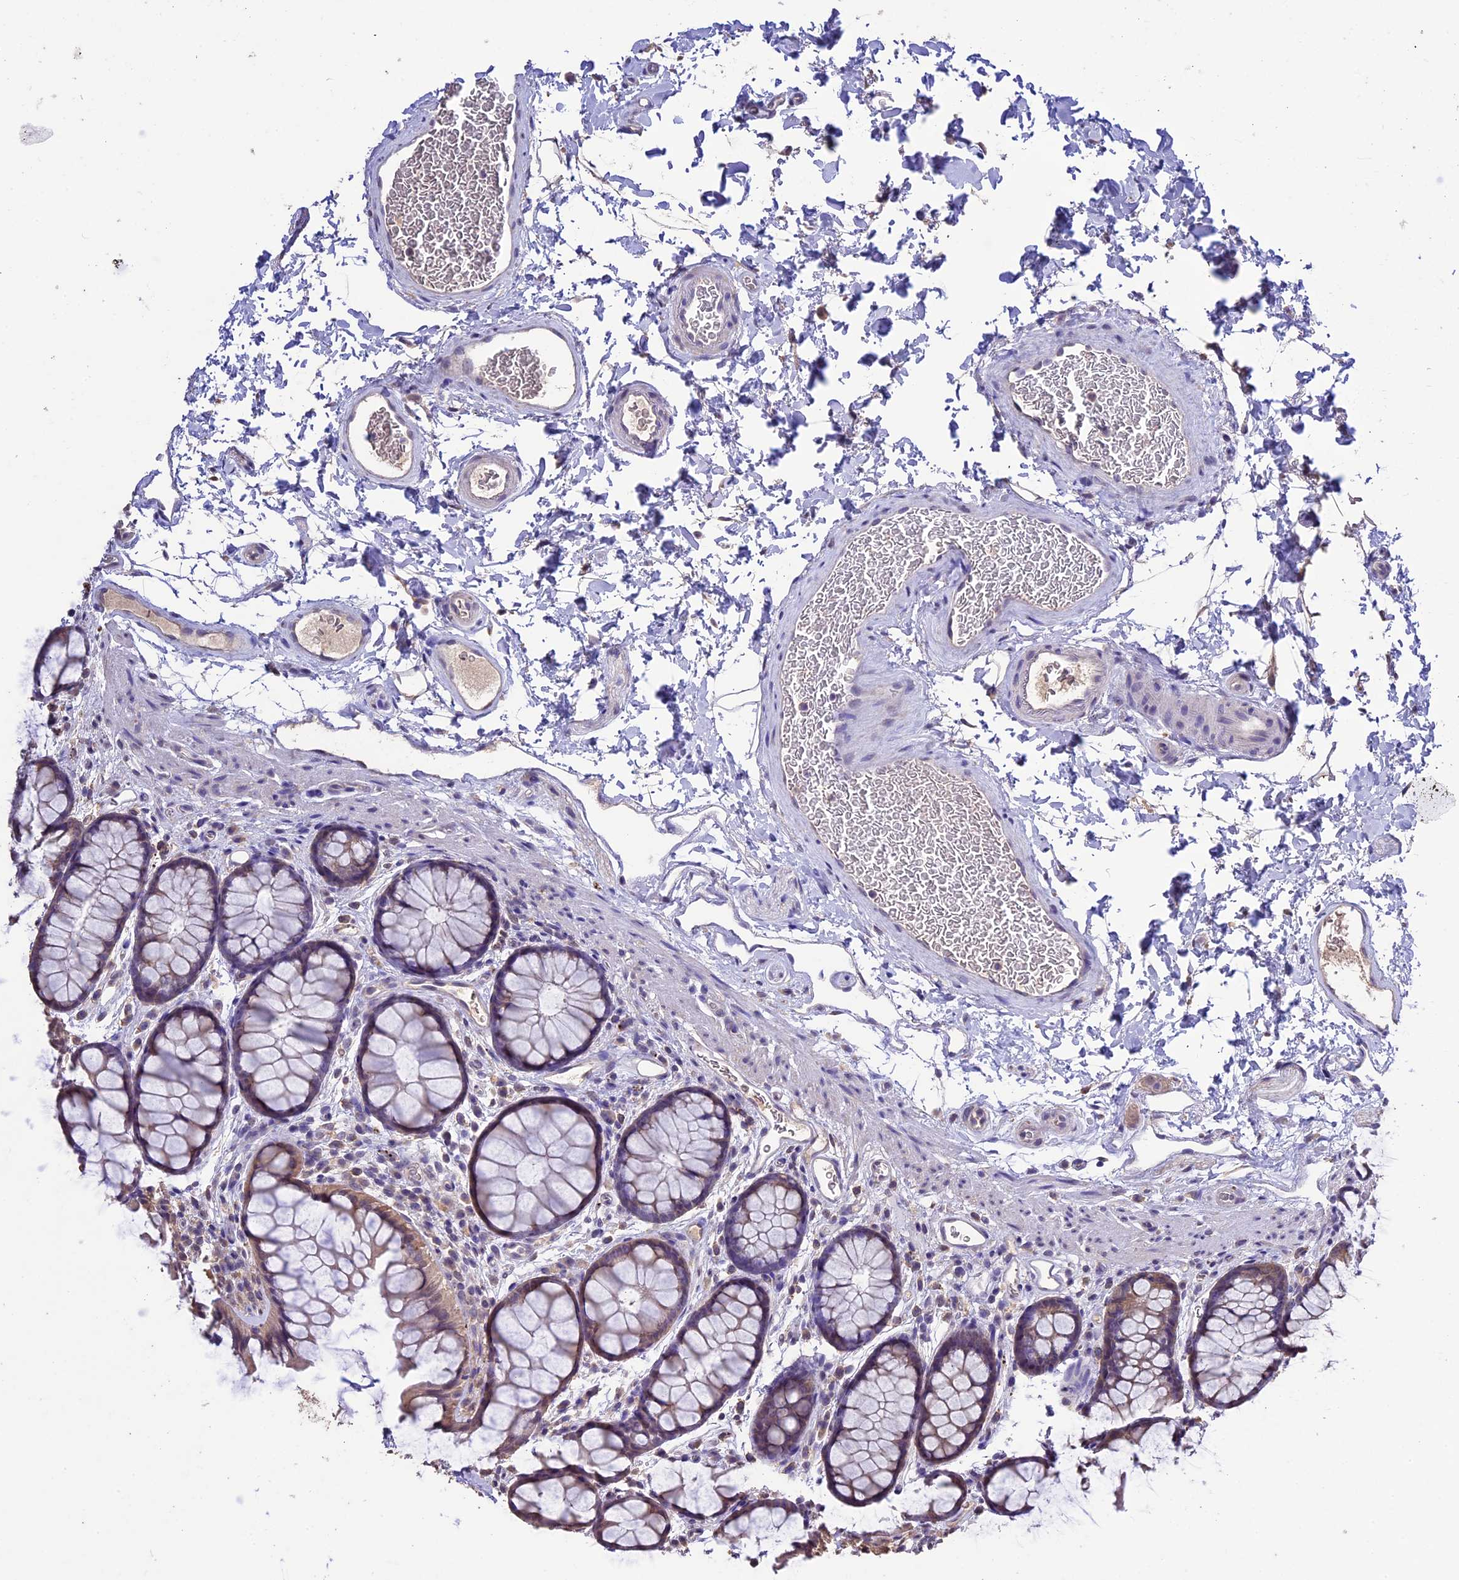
{"staining": {"intensity": "weak", "quantity": "25%-75%", "location": "cytoplasmic/membranous"}, "tissue": "colon", "cell_type": "Endothelial cells", "image_type": "normal", "snomed": [{"axis": "morphology", "description": "Normal tissue, NOS"}, {"axis": "topography", "description": "Colon"}], "caption": "Immunohistochemical staining of unremarkable colon reveals 25%-75% levels of weak cytoplasmic/membranous protein positivity in about 25%-75% of endothelial cells. Using DAB (3,3'-diaminobenzidine) (brown) and hematoxylin (blue) stains, captured at high magnification using brightfield microscopy.", "gene": "DIS3L", "patient": {"sex": "female", "age": 82}}